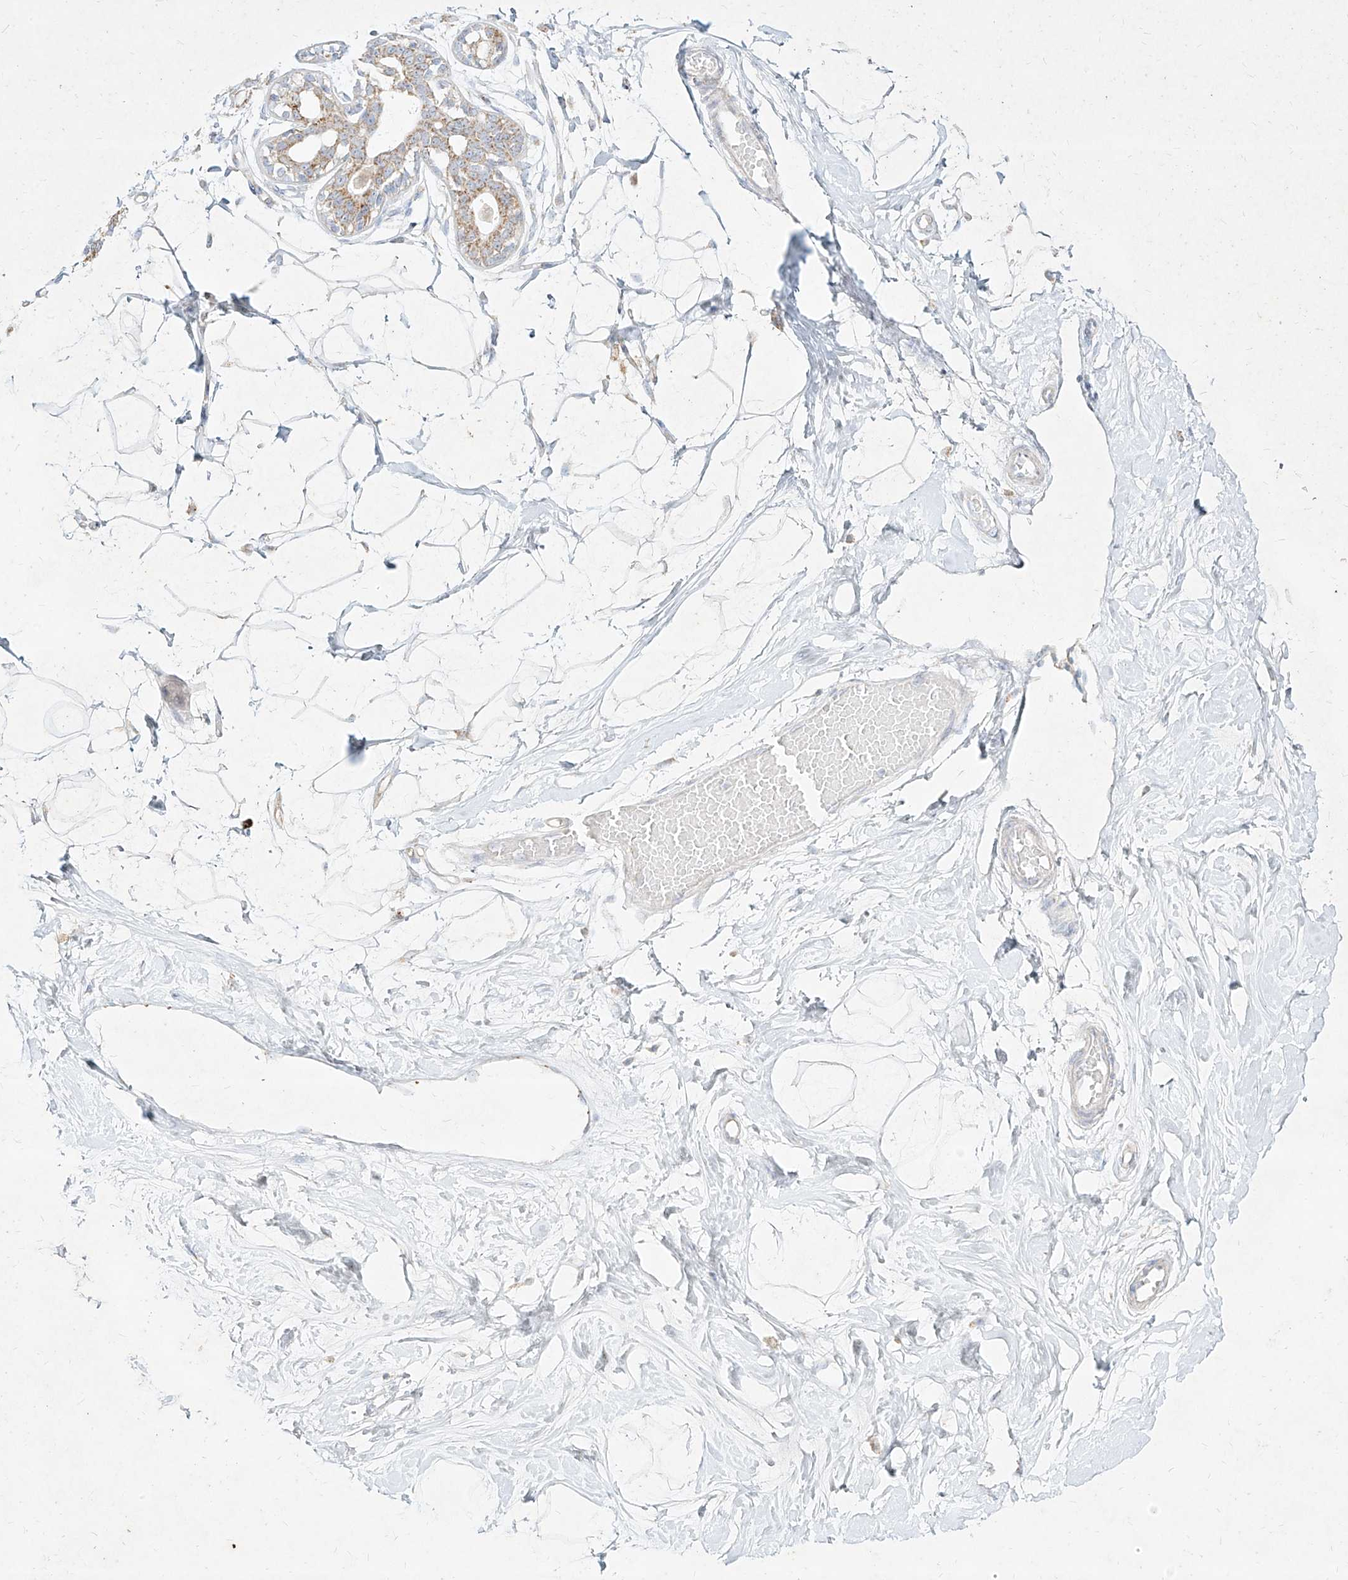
{"staining": {"intensity": "negative", "quantity": "none", "location": "none"}, "tissue": "breast", "cell_type": "Adipocytes", "image_type": "normal", "snomed": [{"axis": "morphology", "description": "Normal tissue, NOS"}, {"axis": "topography", "description": "Breast"}], "caption": "Immunohistochemical staining of unremarkable human breast reveals no significant positivity in adipocytes. Brightfield microscopy of immunohistochemistry (IHC) stained with DAB (3,3'-diaminobenzidine) (brown) and hematoxylin (blue), captured at high magnification.", "gene": "MTX2", "patient": {"sex": "female", "age": 45}}